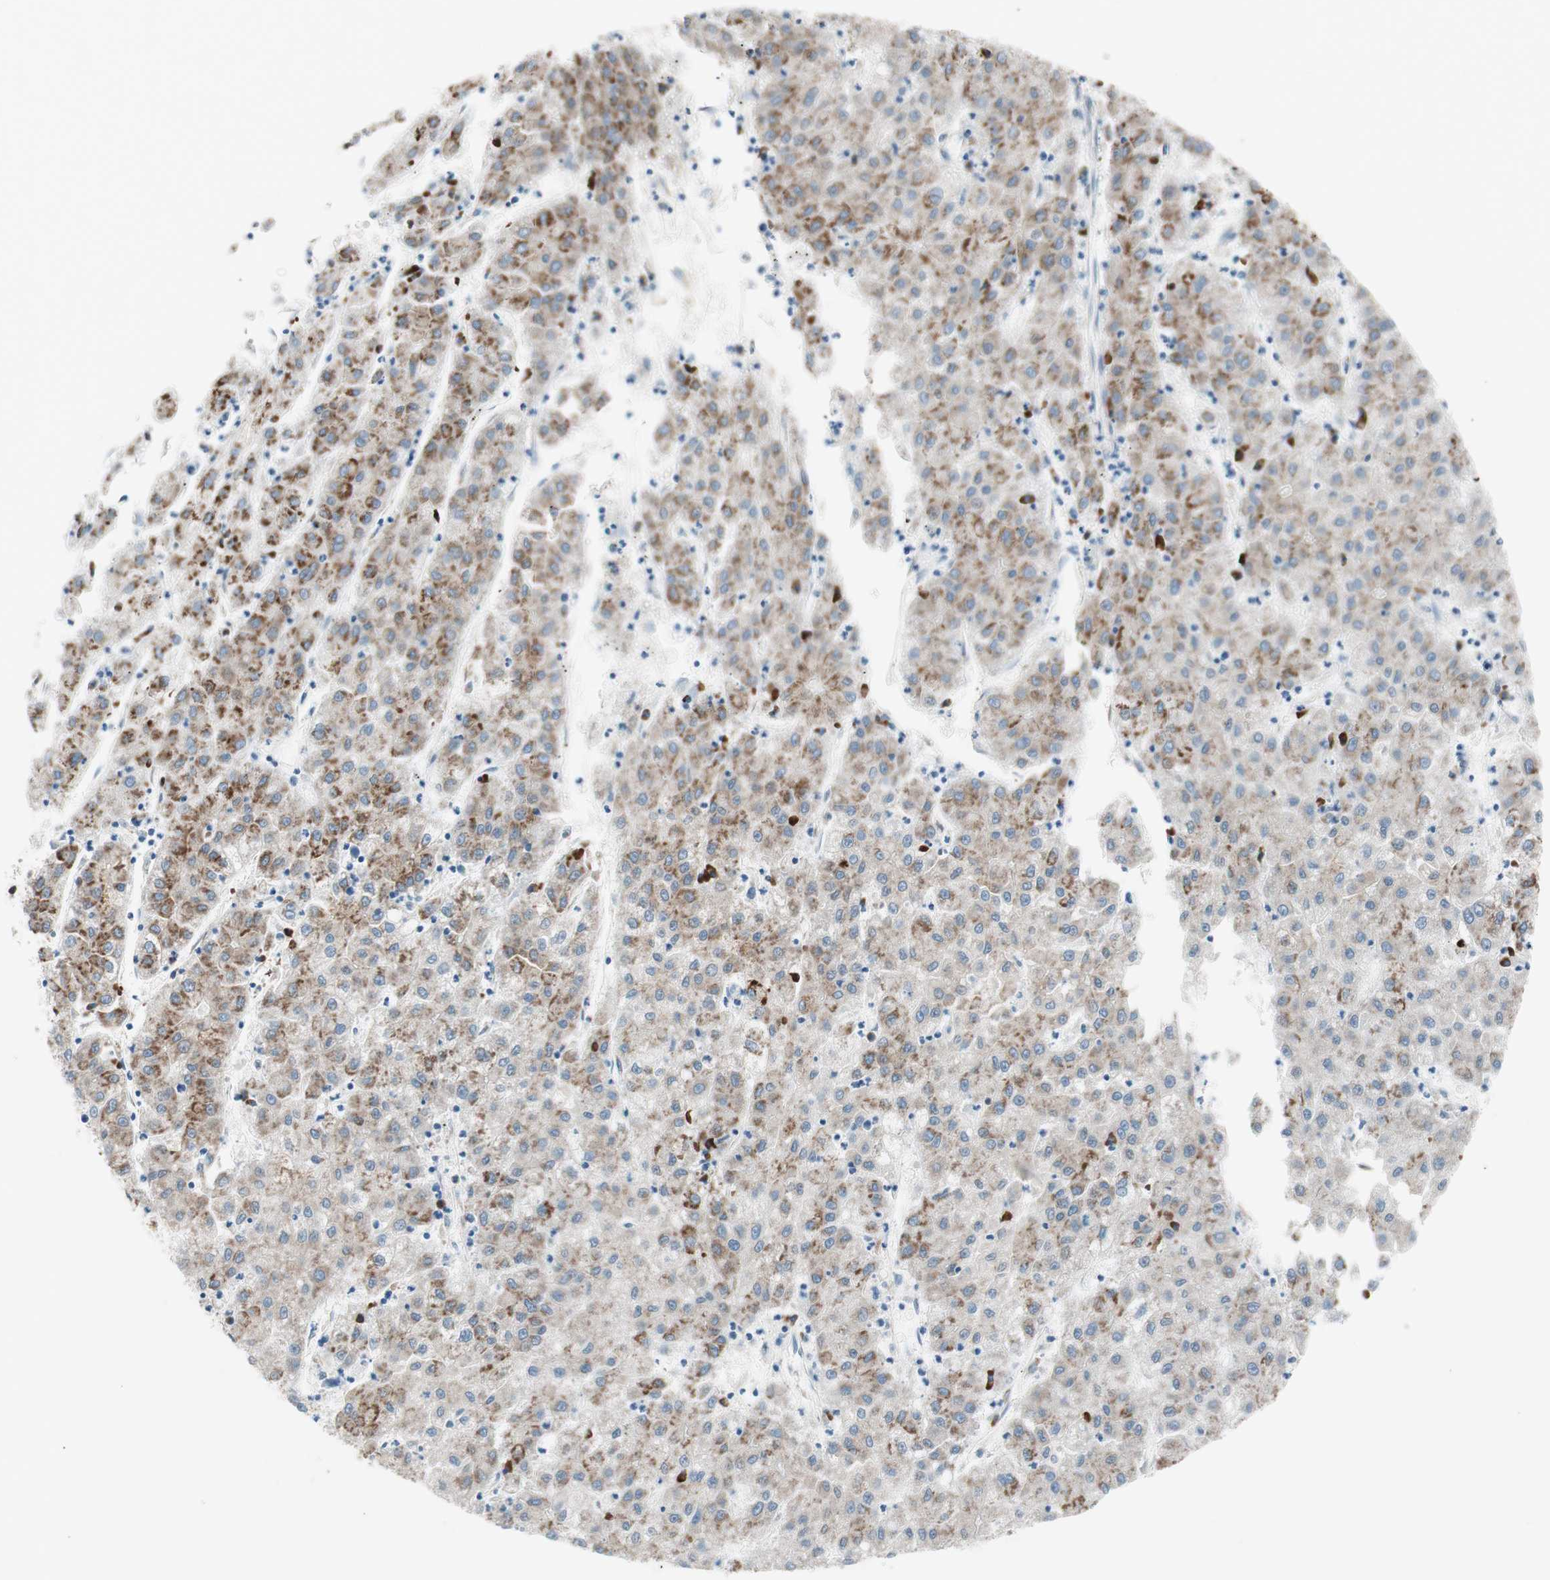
{"staining": {"intensity": "moderate", "quantity": ">75%", "location": "cytoplasmic/membranous"}, "tissue": "liver cancer", "cell_type": "Tumor cells", "image_type": "cancer", "snomed": [{"axis": "morphology", "description": "Carcinoma, Hepatocellular, NOS"}, {"axis": "topography", "description": "Liver"}], "caption": "Immunohistochemistry (IHC) image of liver hepatocellular carcinoma stained for a protein (brown), which displays medium levels of moderate cytoplasmic/membranous expression in about >75% of tumor cells.", "gene": "P4HTM", "patient": {"sex": "male", "age": 72}}